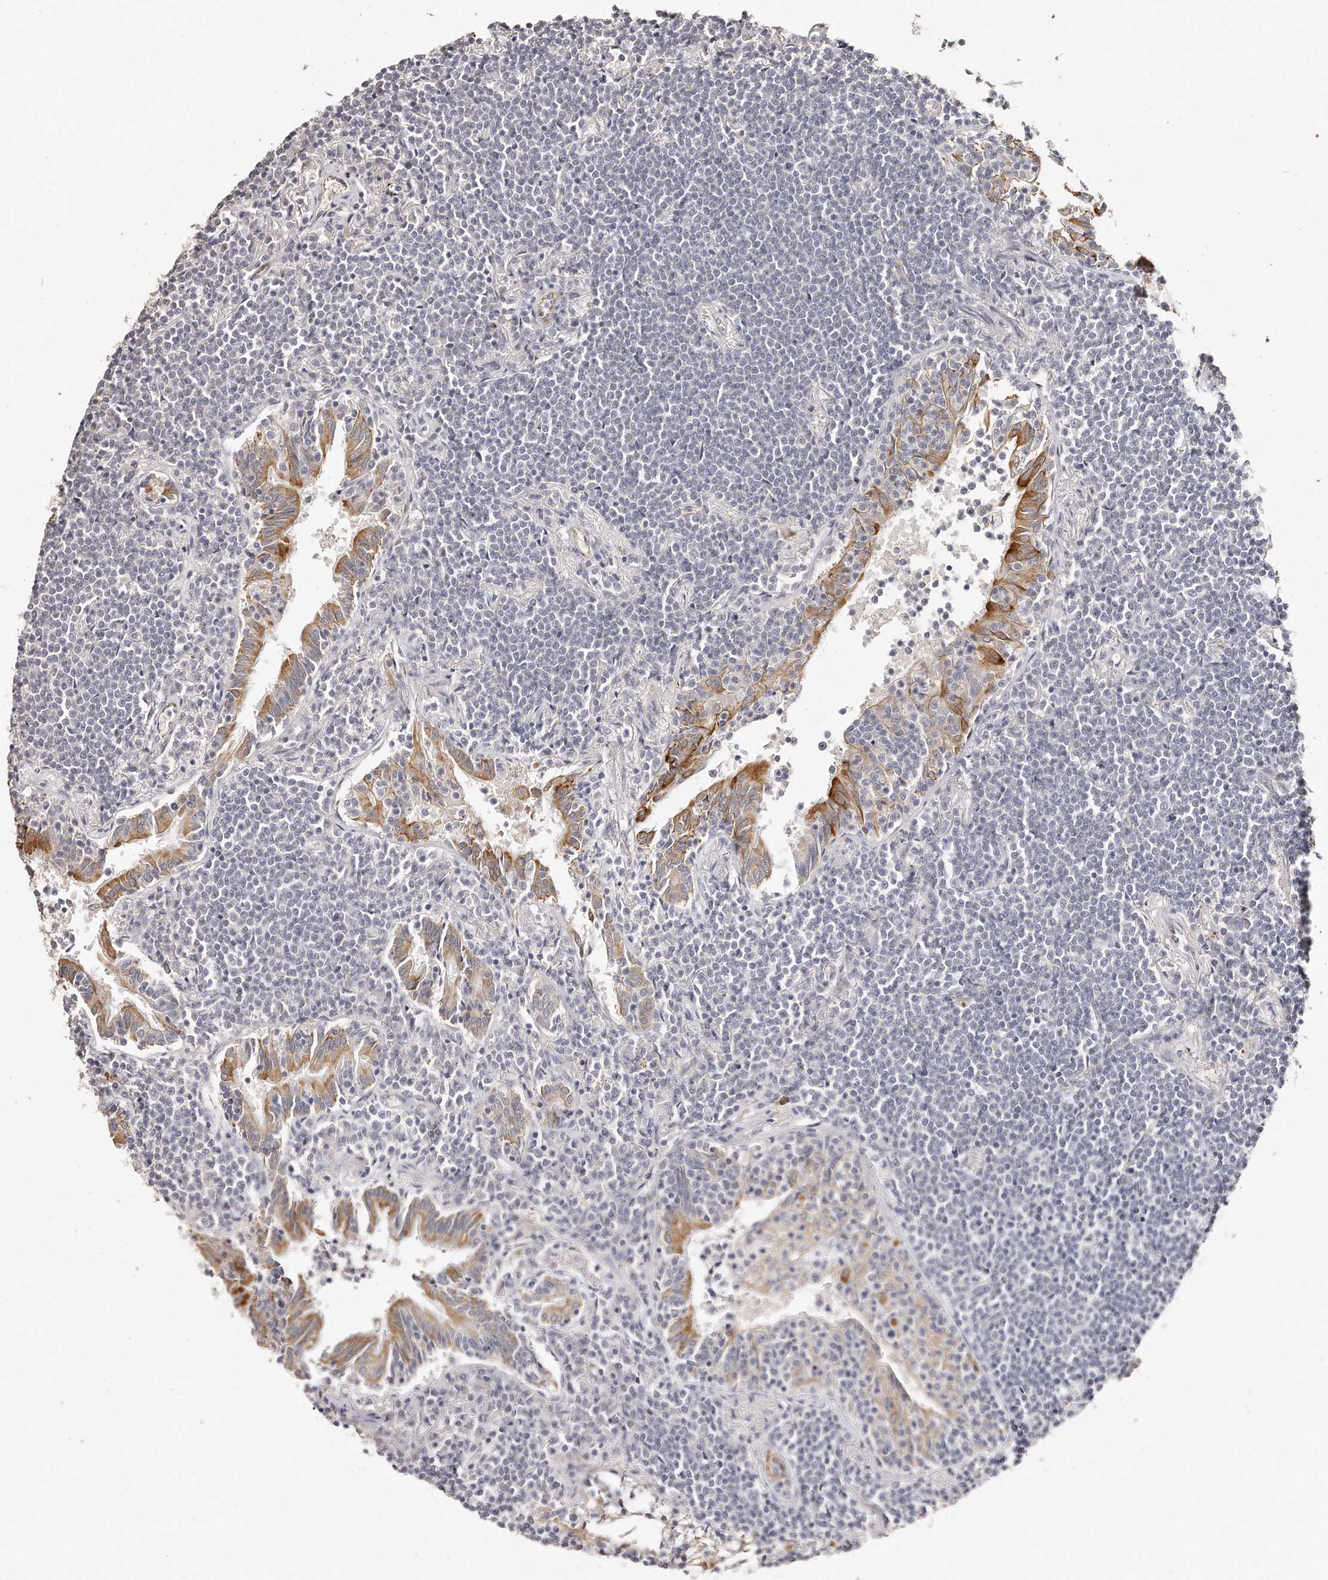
{"staining": {"intensity": "negative", "quantity": "none", "location": "none"}, "tissue": "lymphoma", "cell_type": "Tumor cells", "image_type": "cancer", "snomed": [{"axis": "morphology", "description": "Malignant lymphoma, non-Hodgkin's type, Low grade"}, {"axis": "topography", "description": "Lung"}], "caption": "This is an IHC histopathology image of malignant lymphoma, non-Hodgkin's type (low-grade). There is no positivity in tumor cells.", "gene": "ZYG11A", "patient": {"sex": "female", "age": 71}}